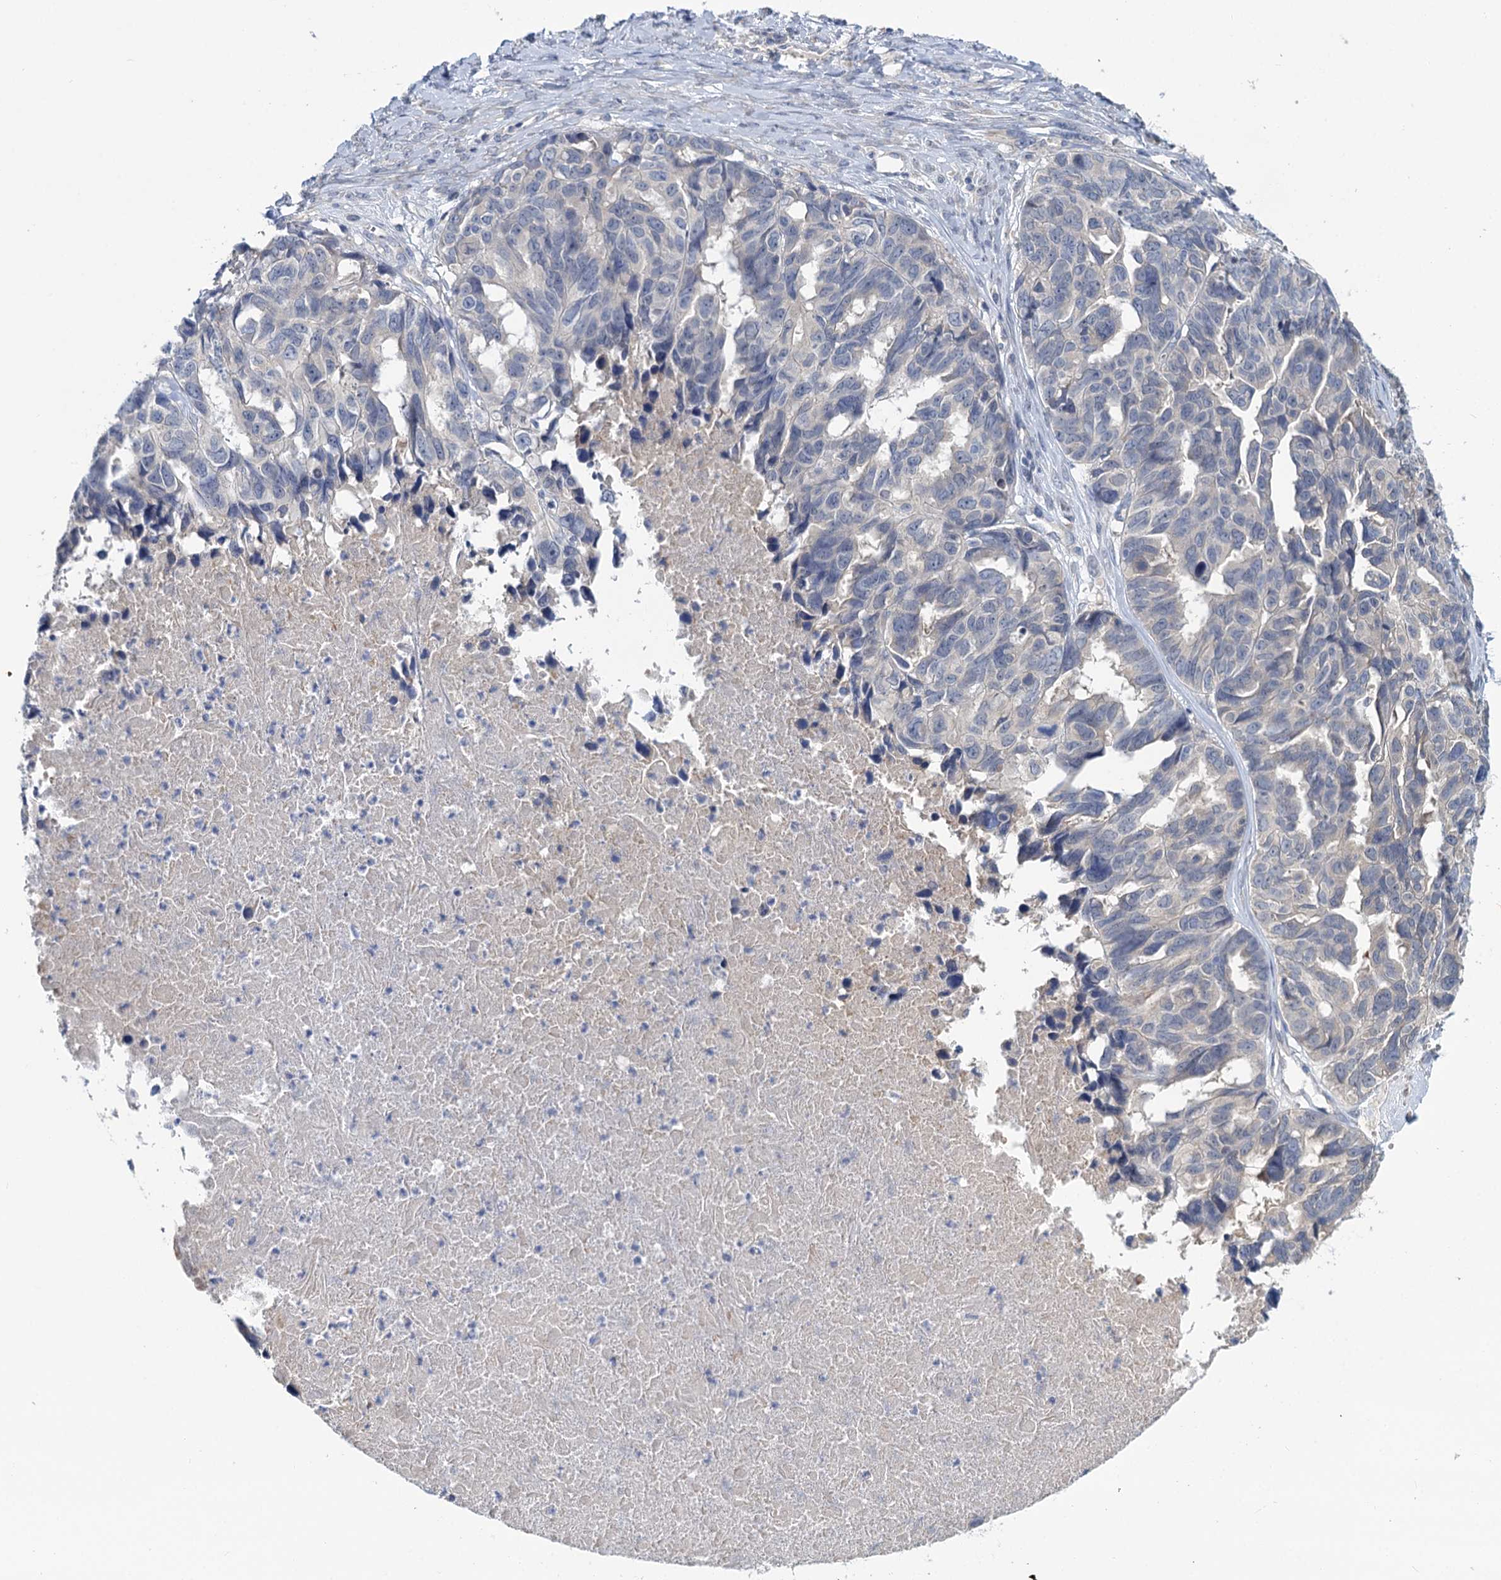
{"staining": {"intensity": "negative", "quantity": "none", "location": "none"}, "tissue": "ovarian cancer", "cell_type": "Tumor cells", "image_type": "cancer", "snomed": [{"axis": "morphology", "description": "Cystadenocarcinoma, serous, NOS"}, {"axis": "topography", "description": "Ovary"}], "caption": "Immunohistochemistry of serous cystadenocarcinoma (ovarian) displays no expression in tumor cells.", "gene": "ANKRD42", "patient": {"sex": "female", "age": 79}}